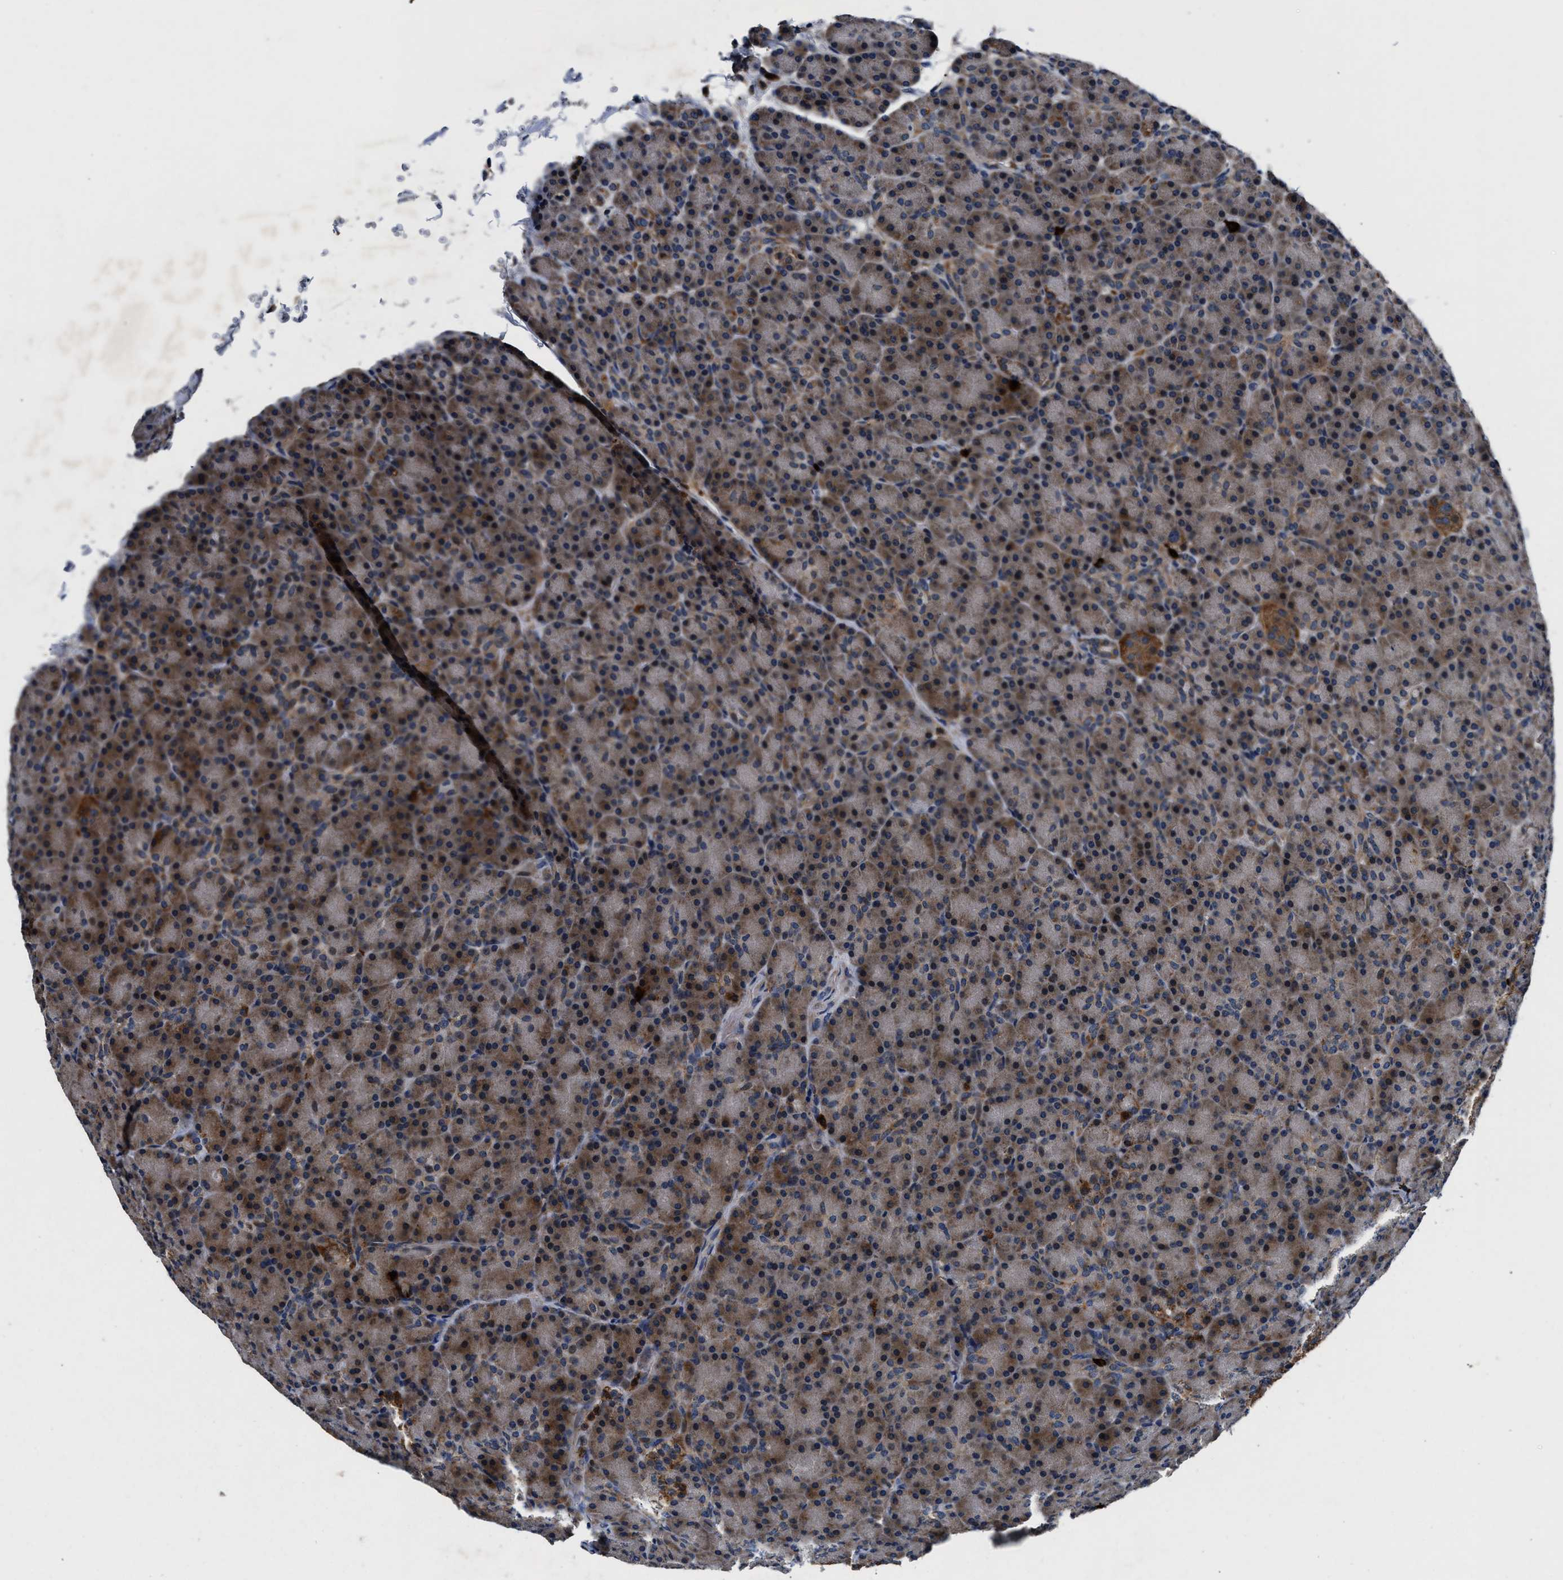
{"staining": {"intensity": "weak", "quantity": "25%-75%", "location": "cytoplasmic/membranous"}, "tissue": "pancreas", "cell_type": "Exocrine glandular cells", "image_type": "normal", "snomed": [{"axis": "morphology", "description": "Normal tissue, NOS"}, {"axis": "topography", "description": "Pancreas"}], "caption": "This photomicrograph demonstrates immunohistochemistry (IHC) staining of benign human pancreas, with low weak cytoplasmic/membranous staining in approximately 25%-75% of exocrine glandular cells.", "gene": "FAM221A", "patient": {"sex": "female", "age": 43}}